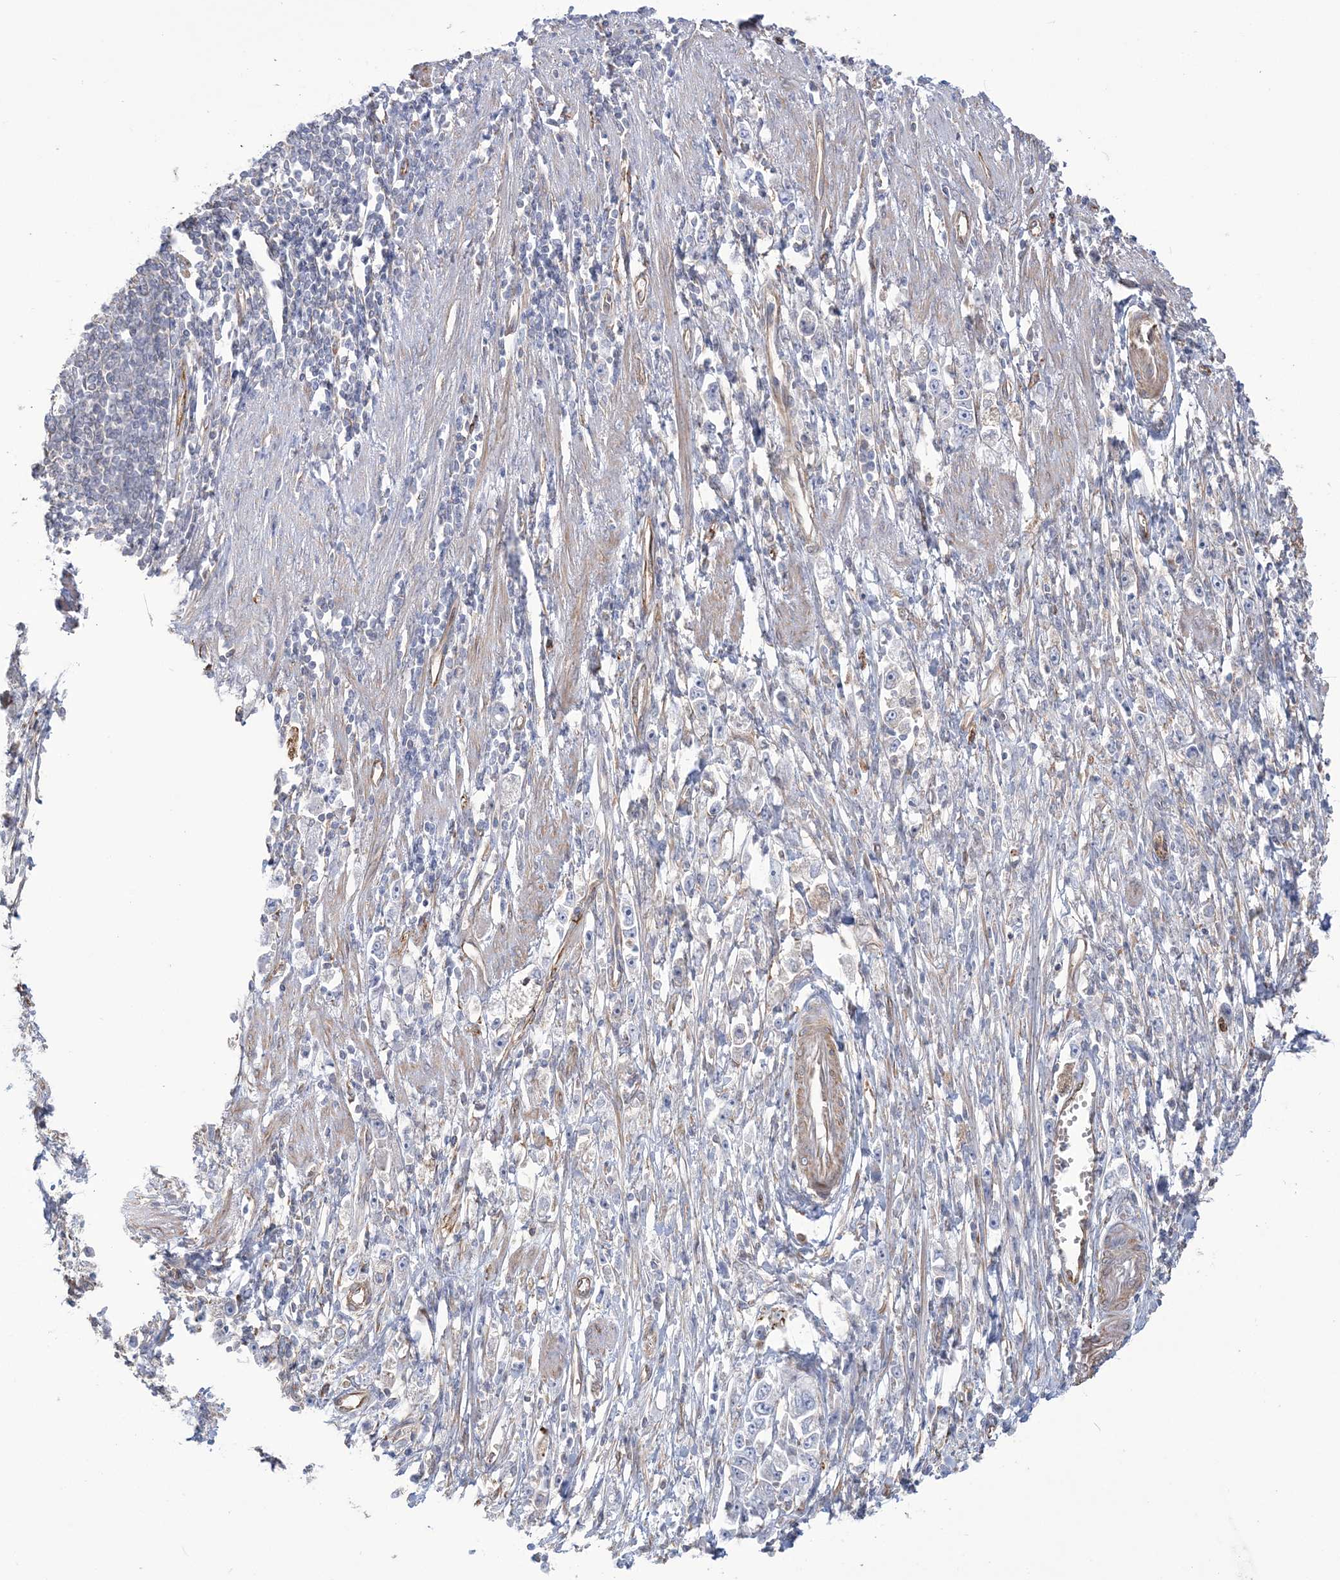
{"staining": {"intensity": "negative", "quantity": "none", "location": "none"}, "tissue": "stomach cancer", "cell_type": "Tumor cells", "image_type": "cancer", "snomed": [{"axis": "morphology", "description": "Adenocarcinoma, NOS"}, {"axis": "topography", "description": "Stomach"}], "caption": "Stomach adenocarcinoma was stained to show a protein in brown. There is no significant positivity in tumor cells. (DAB immunohistochemistry (IHC), high magnification).", "gene": "ZNF821", "patient": {"sex": "female", "age": 59}}